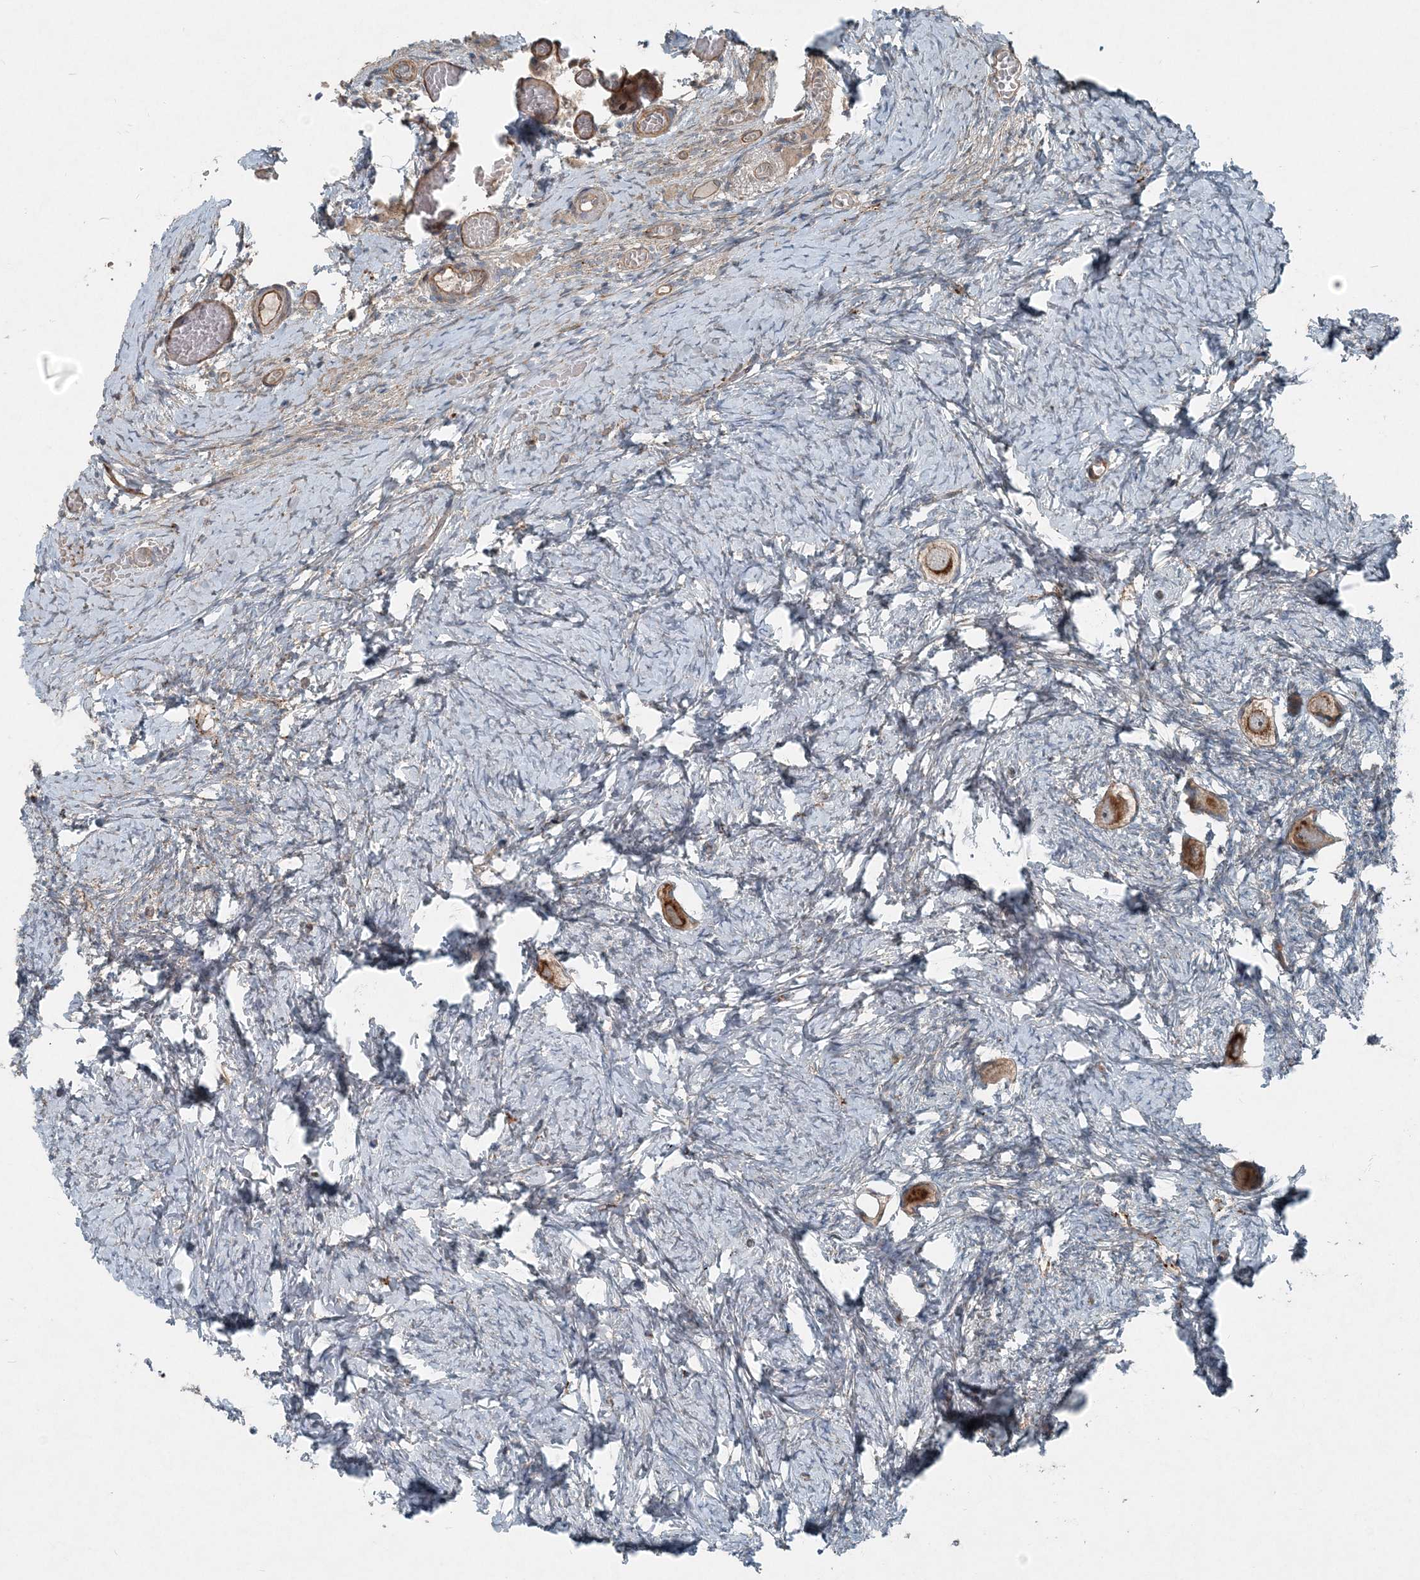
{"staining": {"intensity": "moderate", "quantity": ">75%", "location": "cytoplasmic/membranous"}, "tissue": "ovary", "cell_type": "Follicle cells", "image_type": "normal", "snomed": [{"axis": "morphology", "description": "Normal tissue, NOS"}, {"axis": "topography", "description": "Ovary"}], "caption": "Immunohistochemistry (IHC) of benign human ovary exhibits medium levels of moderate cytoplasmic/membranous positivity in about >75% of follicle cells.", "gene": "INTU", "patient": {"sex": "female", "age": 27}}